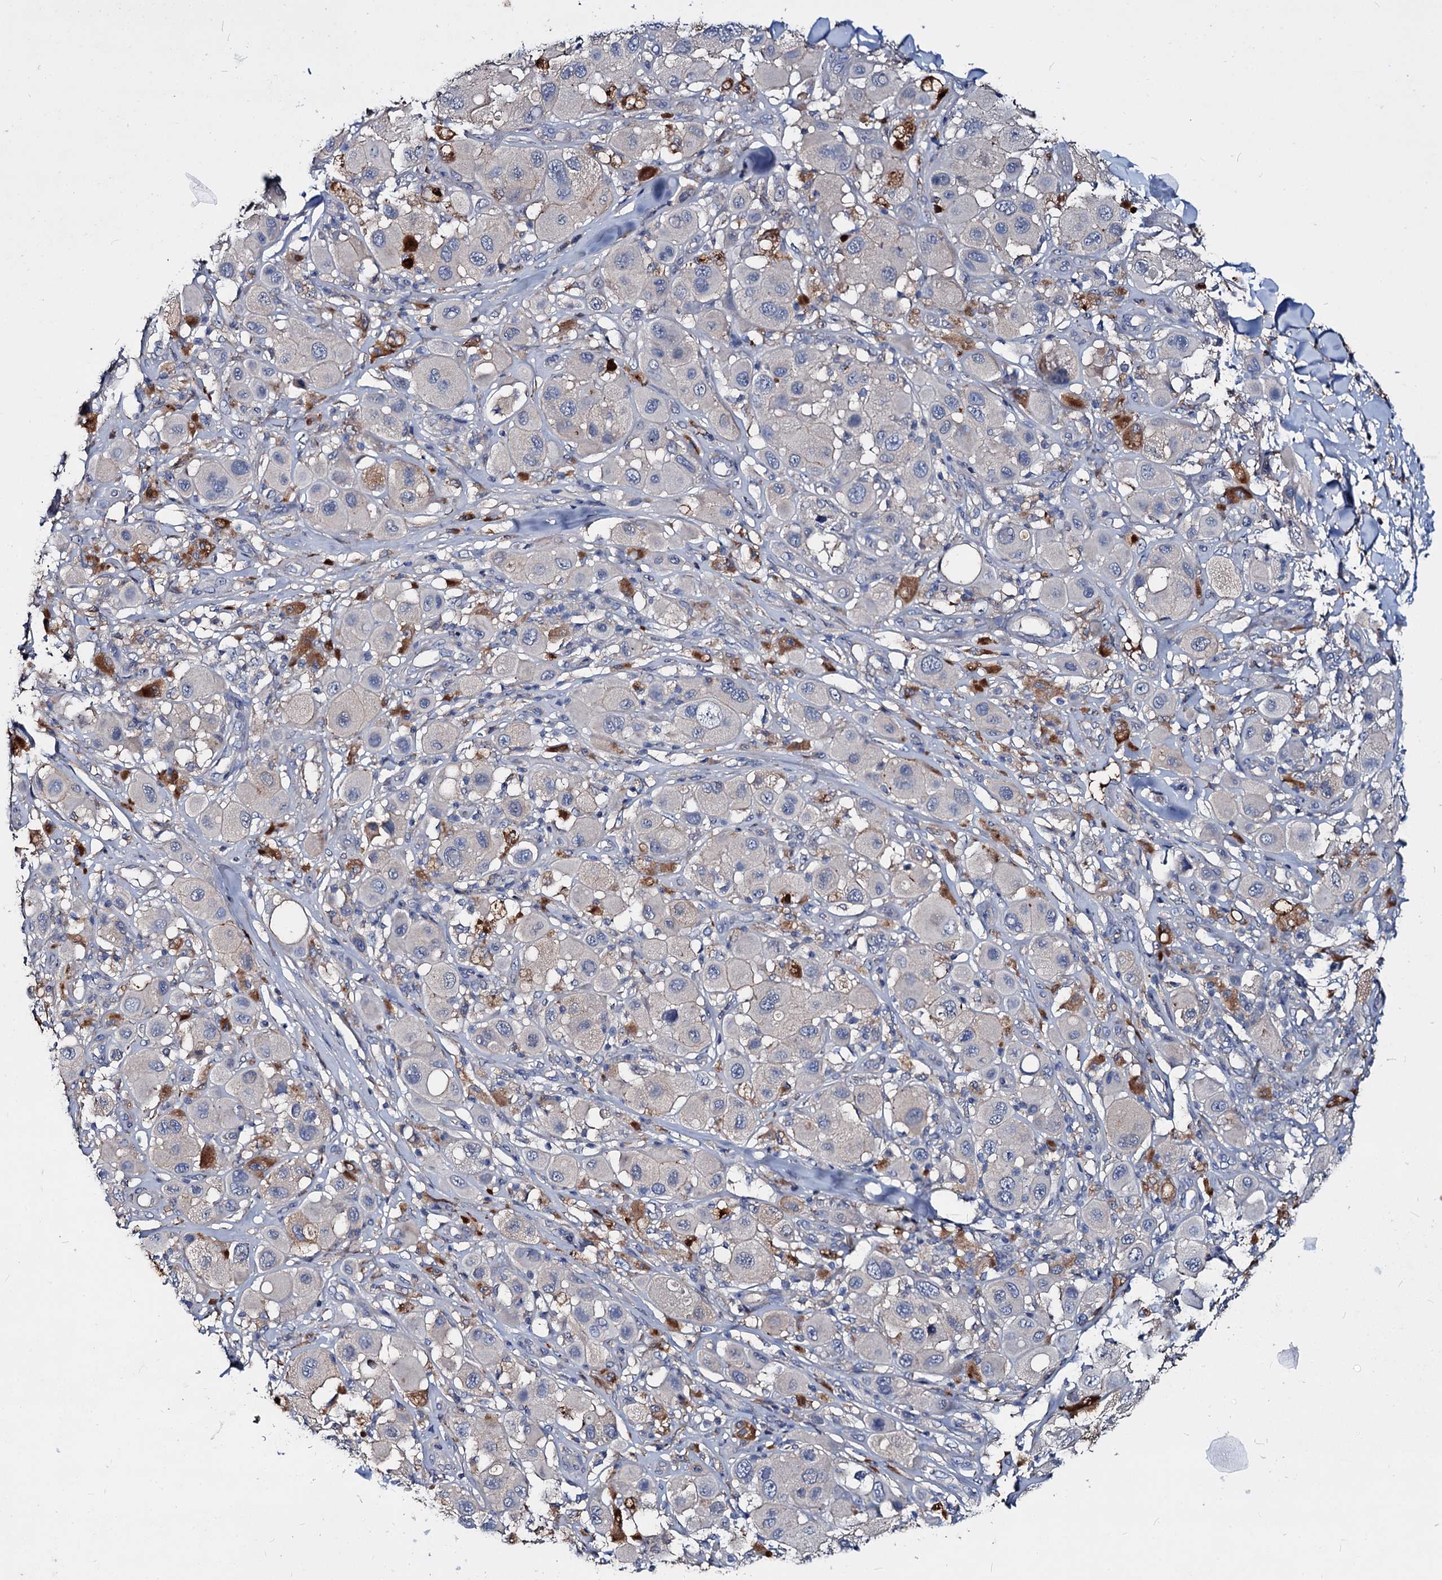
{"staining": {"intensity": "negative", "quantity": "none", "location": "none"}, "tissue": "melanoma", "cell_type": "Tumor cells", "image_type": "cancer", "snomed": [{"axis": "morphology", "description": "Malignant melanoma, Metastatic site"}, {"axis": "topography", "description": "Skin"}], "caption": "Tumor cells show no significant expression in melanoma.", "gene": "ACY3", "patient": {"sex": "male", "age": 41}}